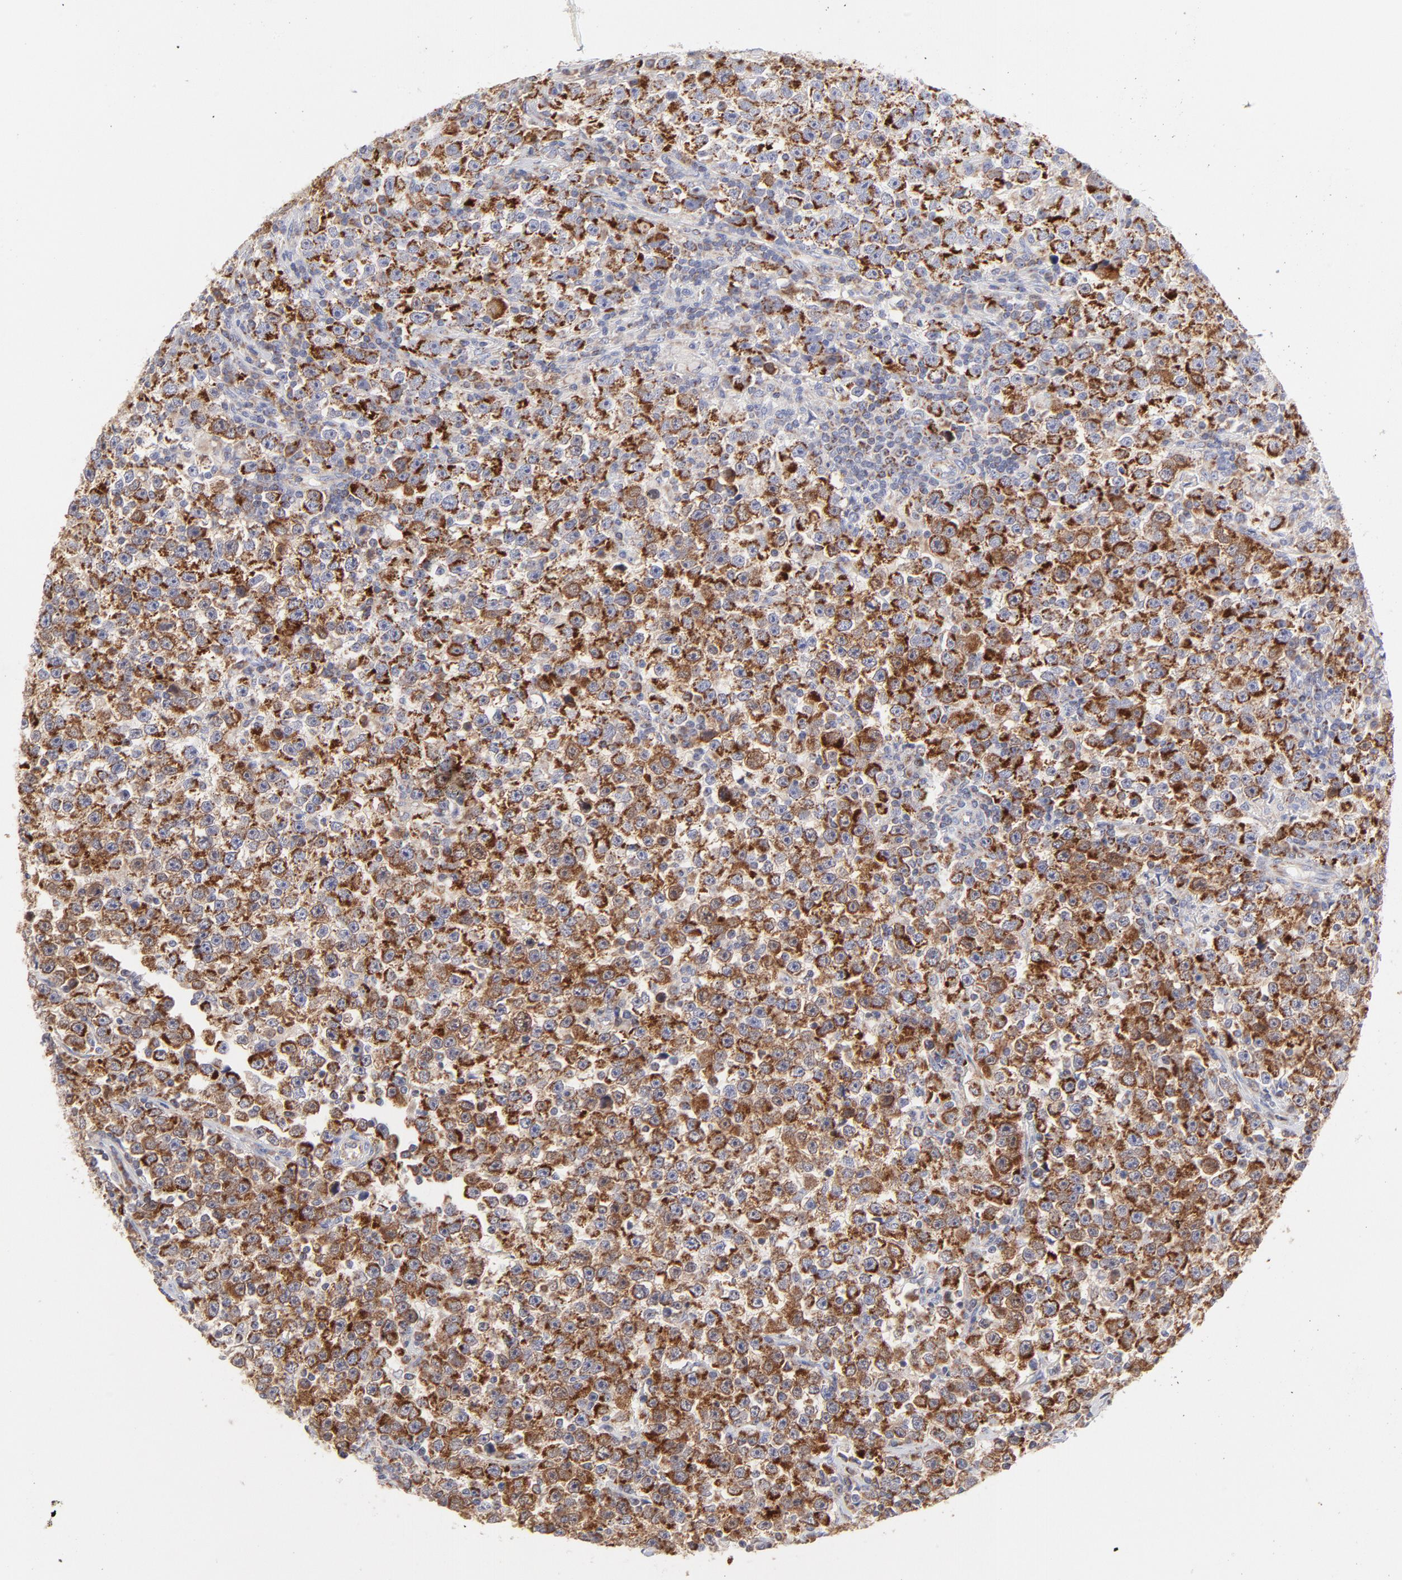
{"staining": {"intensity": "strong", "quantity": ">75%", "location": "cytoplasmic/membranous"}, "tissue": "testis cancer", "cell_type": "Tumor cells", "image_type": "cancer", "snomed": [{"axis": "morphology", "description": "Seminoma, NOS"}, {"axis": "topography", "description": "Testis"}], "caption": "The micrograph demonstrates a brown stain indicating the presence of a protein in the cytoplasmic/membranous of tumor cells in seminoma (testis).", "gene": "TIMM8A", "patient": {"sex": "male", "age": 43}}